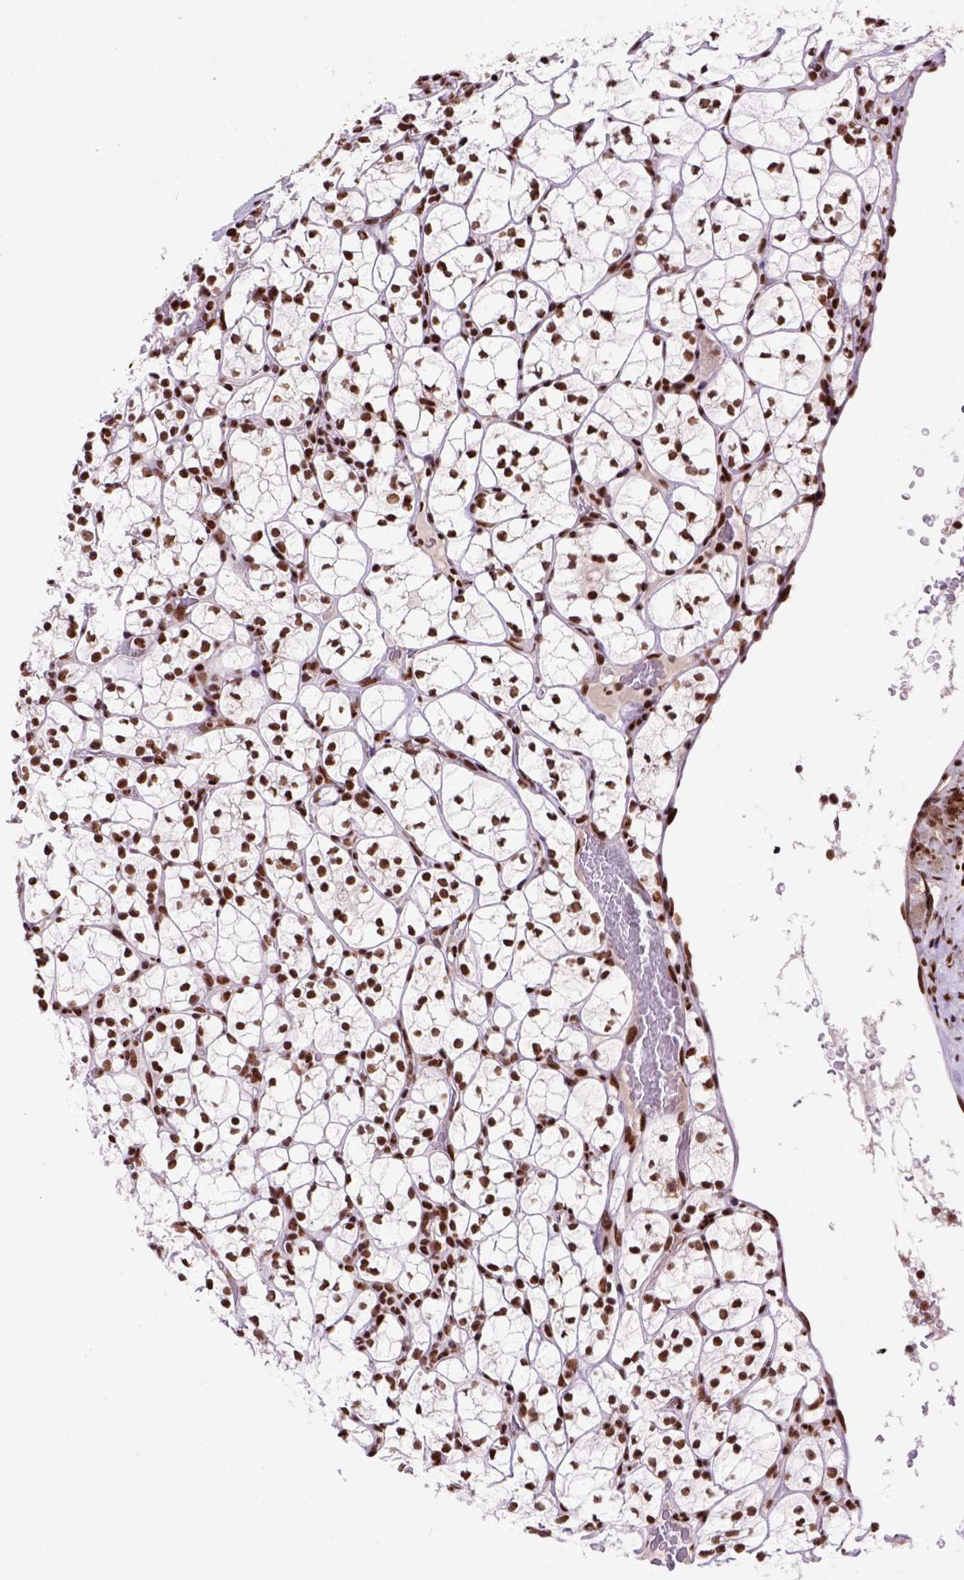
{"staining": {"intensity": "strong", "quantity": ">75%", "location": "nuclear"}, "tissue": "renal cancer", "cell_type": "Tumor cells", "image_type": "cancer", "snomed": [{"axis": "morphology", "description": "Adenocarcinoma, NOS"}, {"axis": "topography", "description": "Kidney"}], "caption": "Protein staining reveals strong nuclear staining in approximately >75% of tumor cells in adenocarcinoma (renal).", "gene": "NSMCE2", "patient": {"sex": "female", "age": 89}}